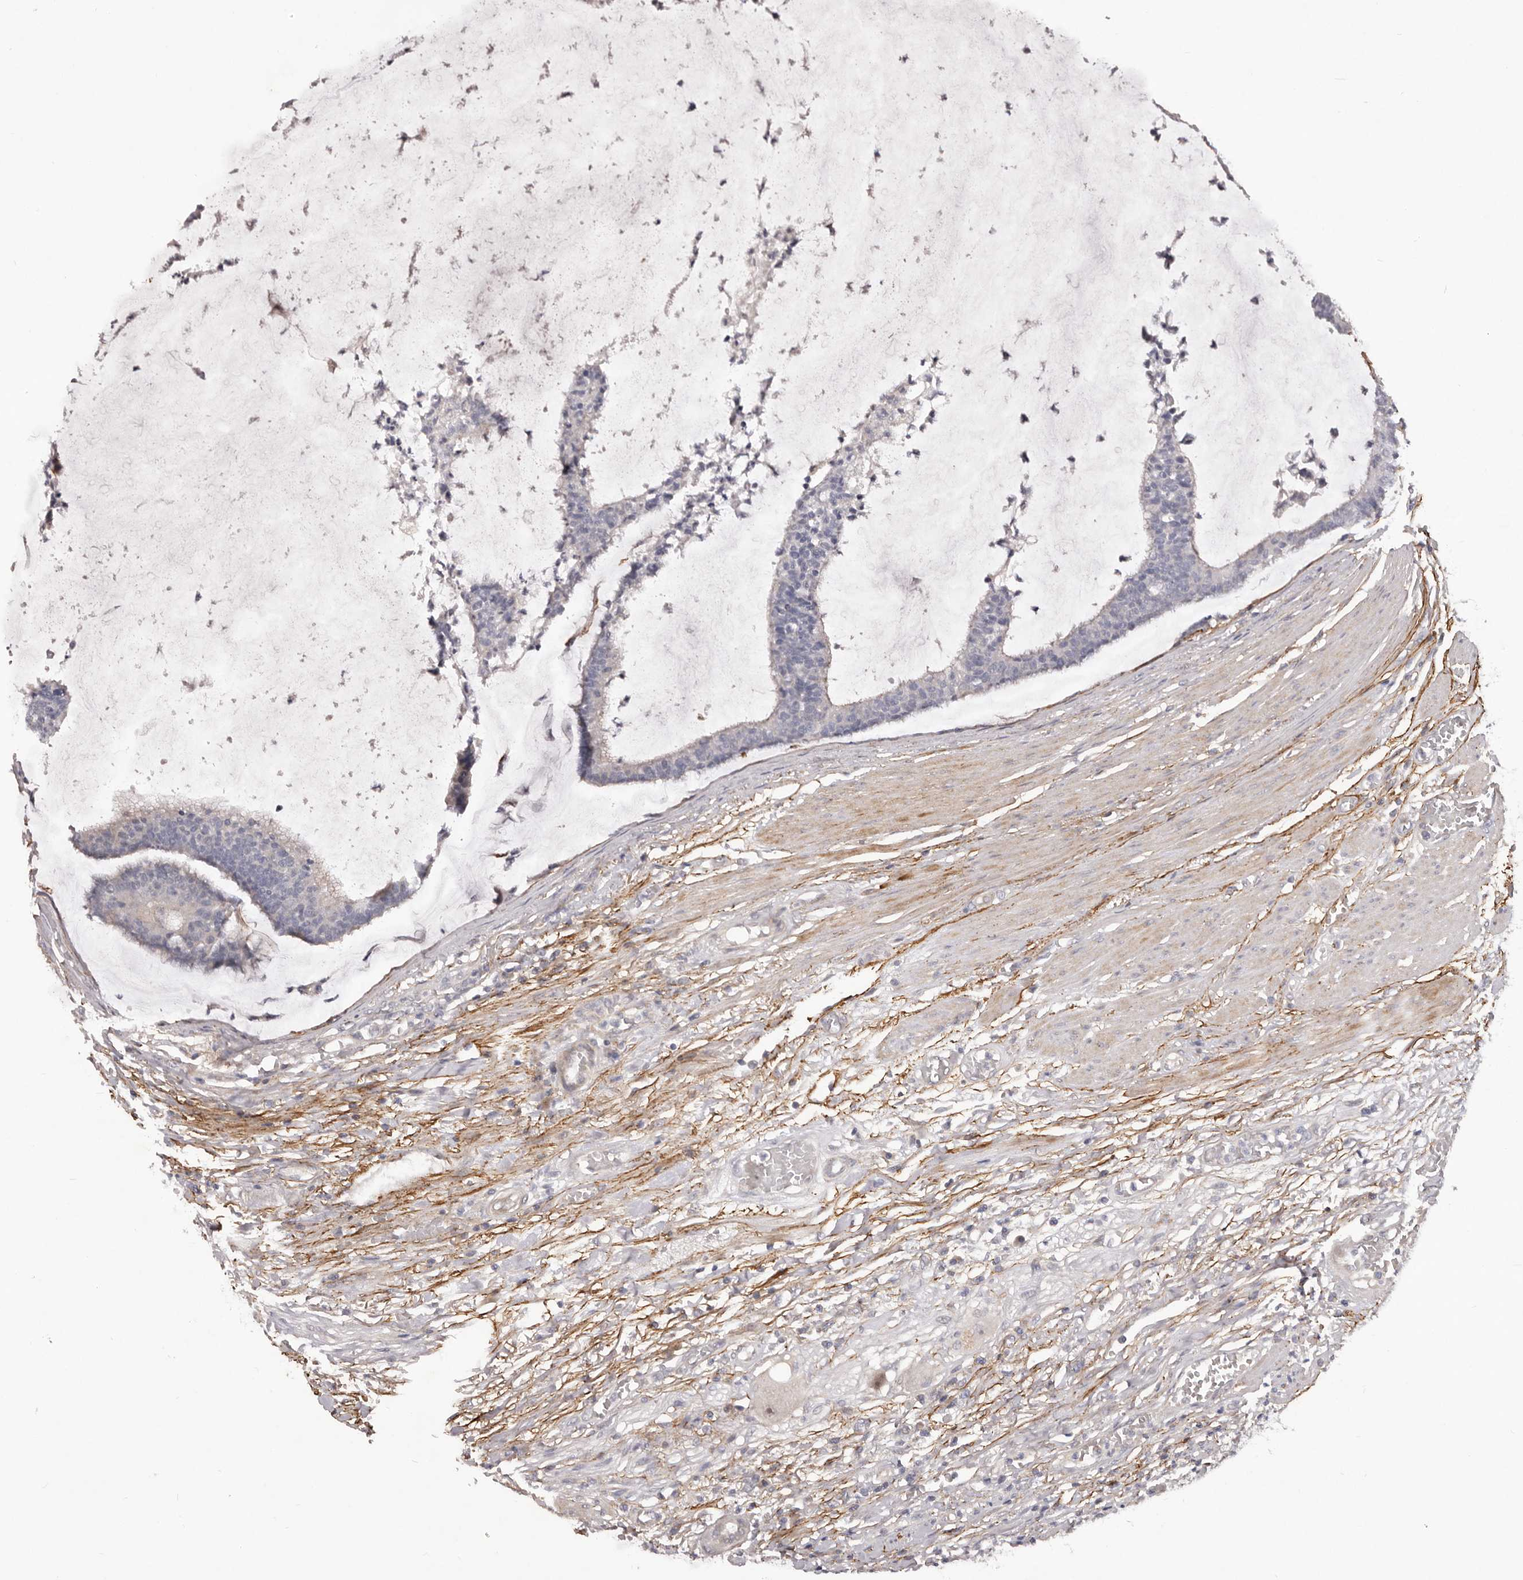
{"staining": {"intensity": "negative", "quantity": "none", "location": "none"}, "tissue": "colorectal cancer", "cell_type": "Tumor cells", "image_type": "cancer", "snomed": [{"axis": "morphology", "description": "Adenocarcinoma, NOS"}, {"axis": "topography", "description": "Colon"}], "caption": "Immunohistochemical staining of adenocarcinoma (colorectal) exhibits no significant positivity in tumor cells.", "gene": "HBS1L", "patient": {"sex": "female", "age": 84}}